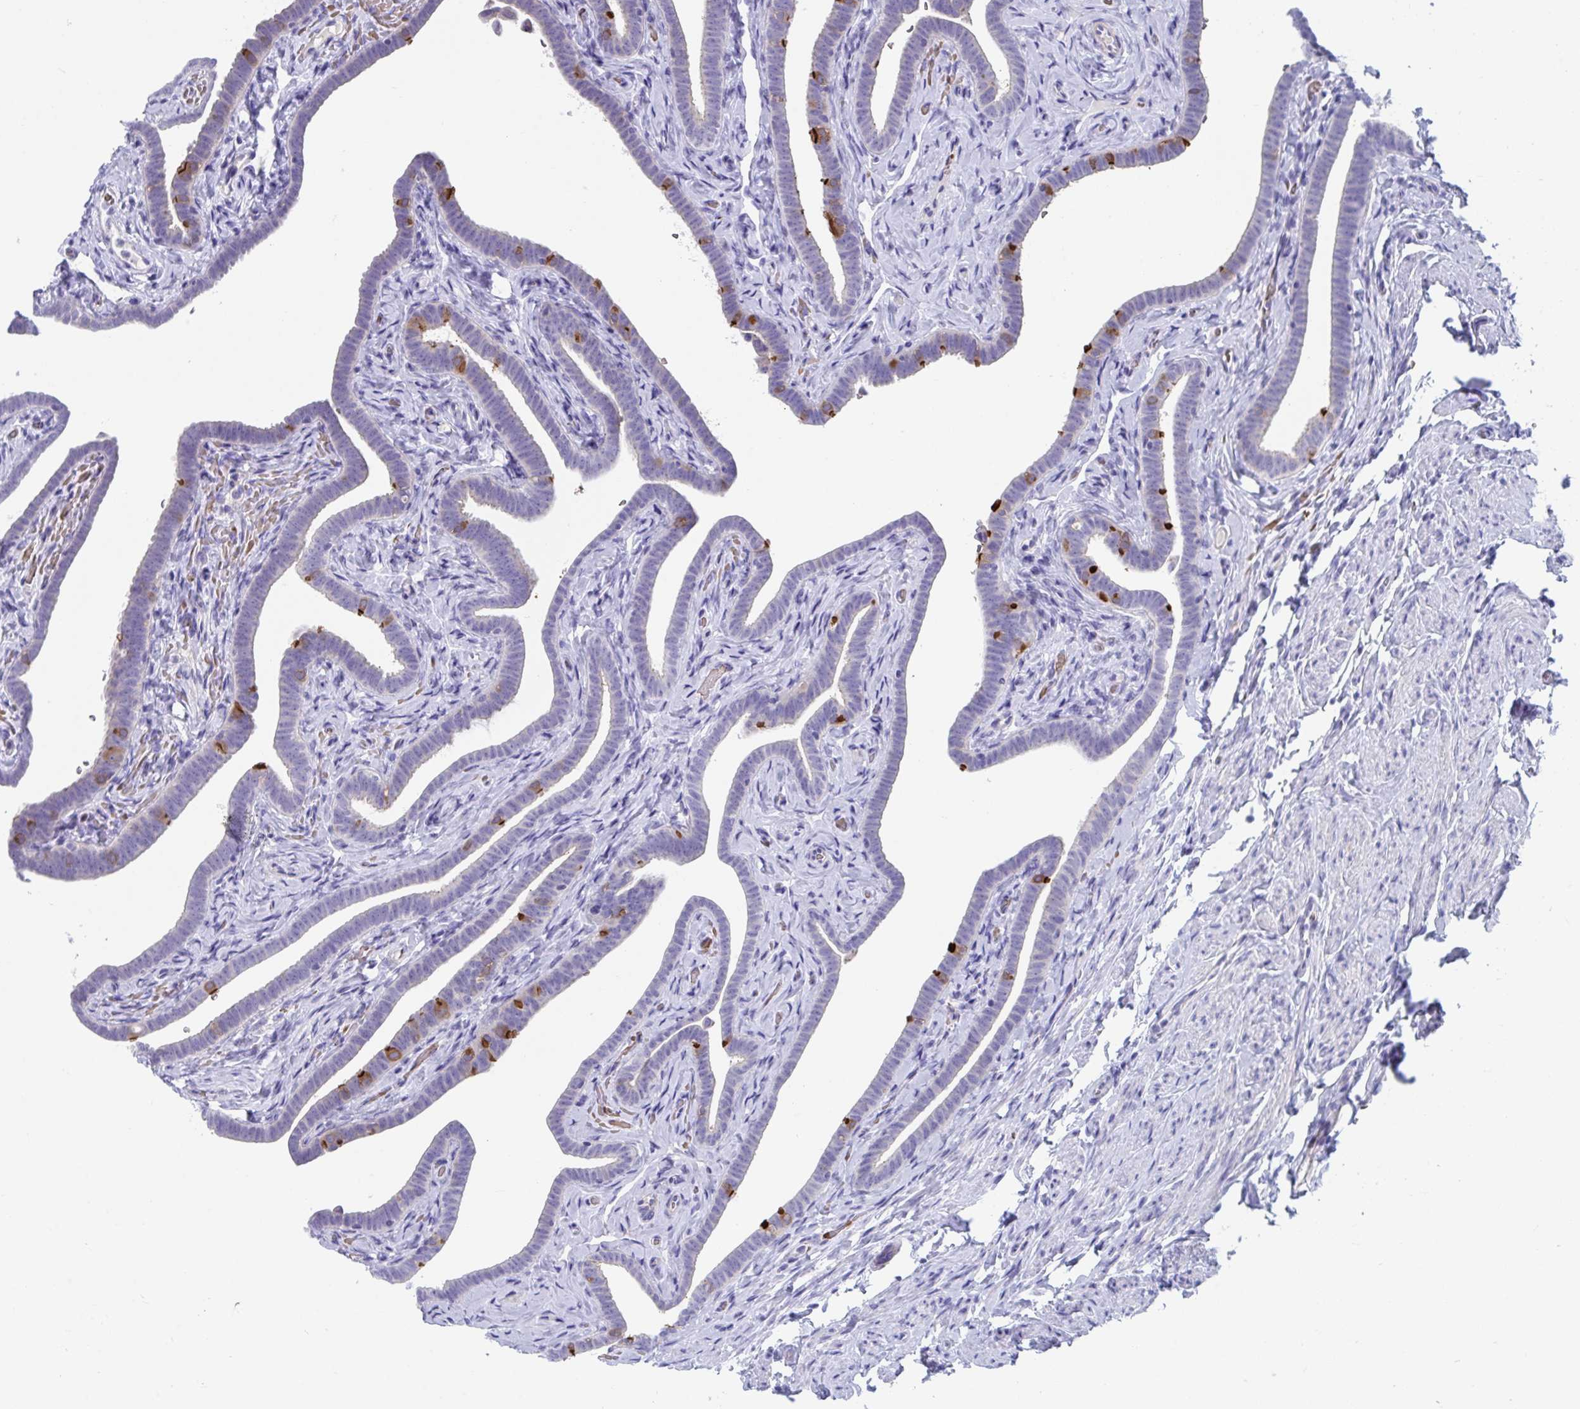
{"staining": {"intensity": "strong", "quantity": "25%-75%", "location": "cytoplasmic/membranous"}, "tissue": "fallopian tube", "cell_type": "Glandular cells", "image_type": "normal", "snomed": [{"axis": "morphology", "description": "Normal tissue, NOS"}, {"axis": "topography", "description": "Fallopian tube"}], "caption": "IHC staining of unremarkable fallopian tube, which shows high levels of strong cytoplasmic/membranous expression in about 25%-75% of glandular cells indicating strong cytoplasmic/membranous protein staining. The staining was performed using DAB (3,3'-diaminobenzidine) (brown) for protein detection and nuclei were counterstained in hematoxylin (blue).", "gene": "TTC30A", "patient": {"sex": "female", "age": 69}}